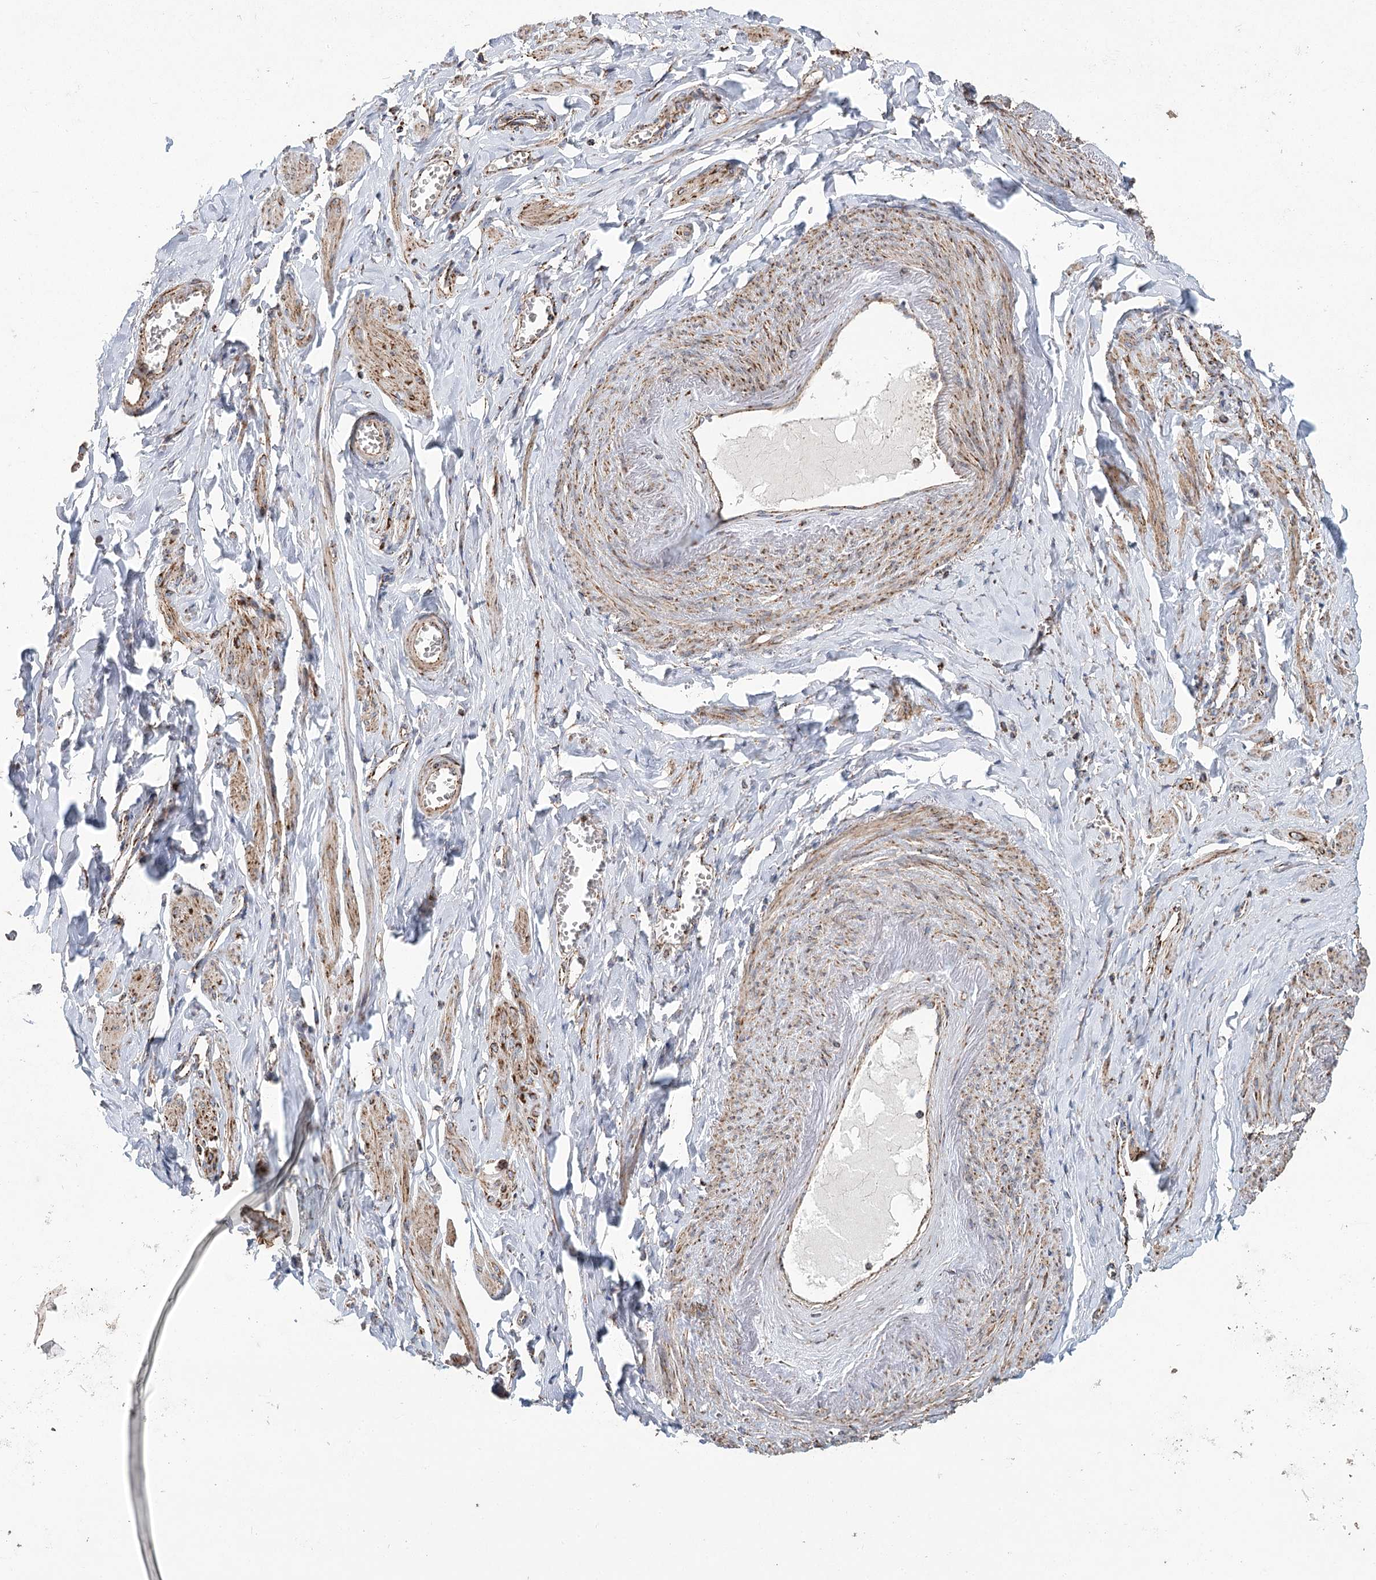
{"staining": {"intensity": "moderate", "quantity": ">75%", "location": "cytoplasmic/membranous"}, "tissue": "adipose tissue", "cell_type": "Adipocytes", "image_type": "normal", "snomed": [{"axis": "morphology", "description": "Normal tissue, NOS"}, {"axis": "topography", "description": "Vascular tissue"}, {"axis": "topography", "description": "Fallopian tube"}, {"axis": "topography", "description": "Ovary"}], "caption": "Immunohistochemical staining of benign adipose tissue exhibits medium levels of moderate cytoplasmic/membranous expression in about >75% of adipocytes.", "gene": "RANBP3L", "patient": {"sex": "female", "age": 67}}